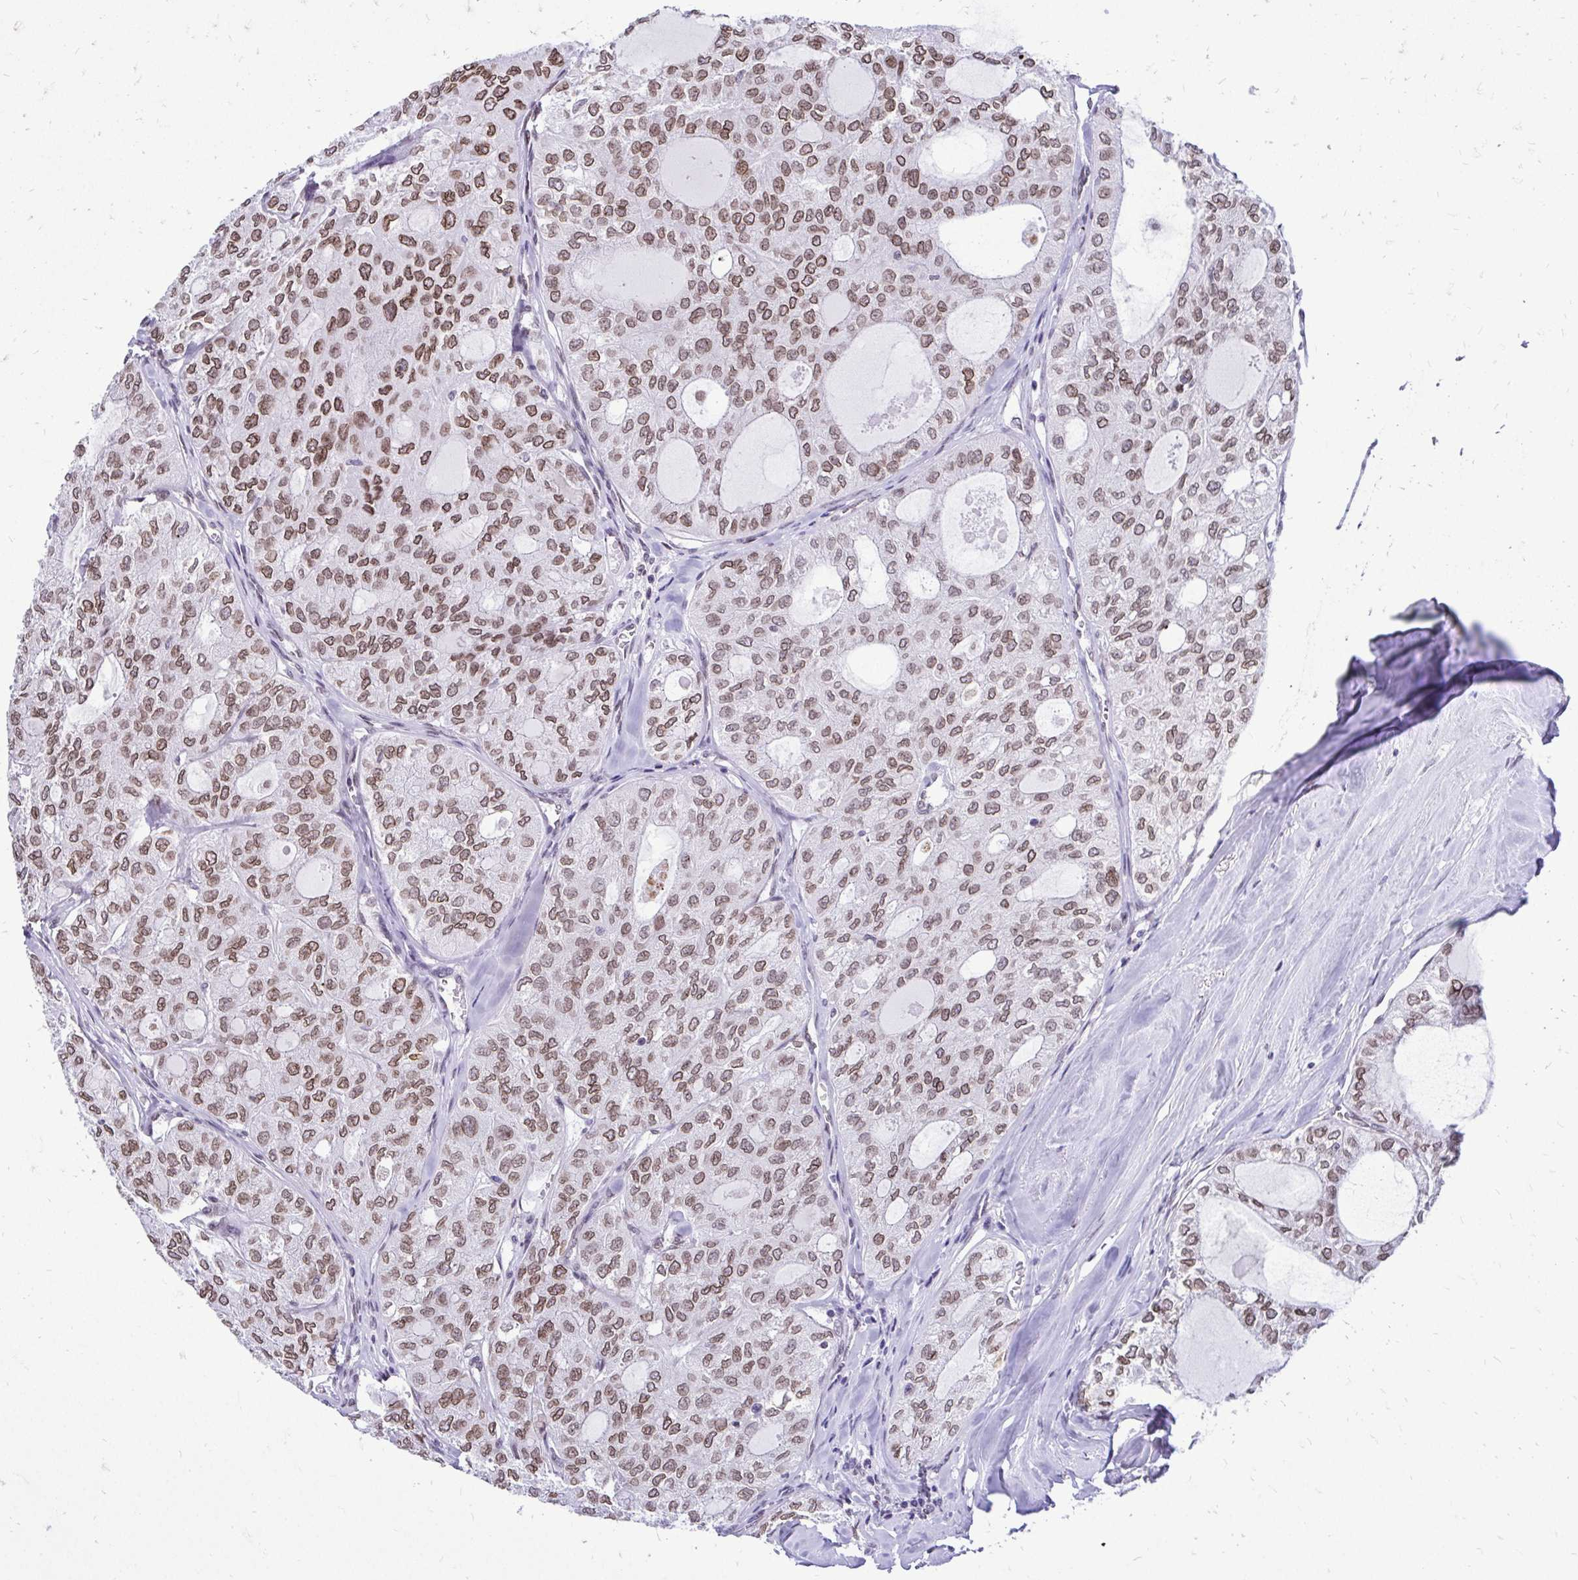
{"staining": {"intensity": "moderate", "quantity": ">75%", "location": "cytoplasmic/membranous,nuclear"}, "tissue": "thyroid cancer", "cell_type": "Tumor cells", "image_type": "cancer", "snomed": [{"axis": "morphology", "description": "Follicular adenoma carcinoma, NOS"}, {"axis": "topography", "description": "Thyroid gland"}], "caption": "High-power microscopy captured an immunohistochemistry micrograph of thyroid cancer, revealing moderate cytoplasmic/membranous and nuclear expression in about >75% of tumor cells. The staining was performed using DAB to visualize the protein expression in brown, while the nuclei were stained in blue with hematoxylin (Magnification: 20x).", "gene": "BANF1", "patient": {"sex": "male", "age": 75}}